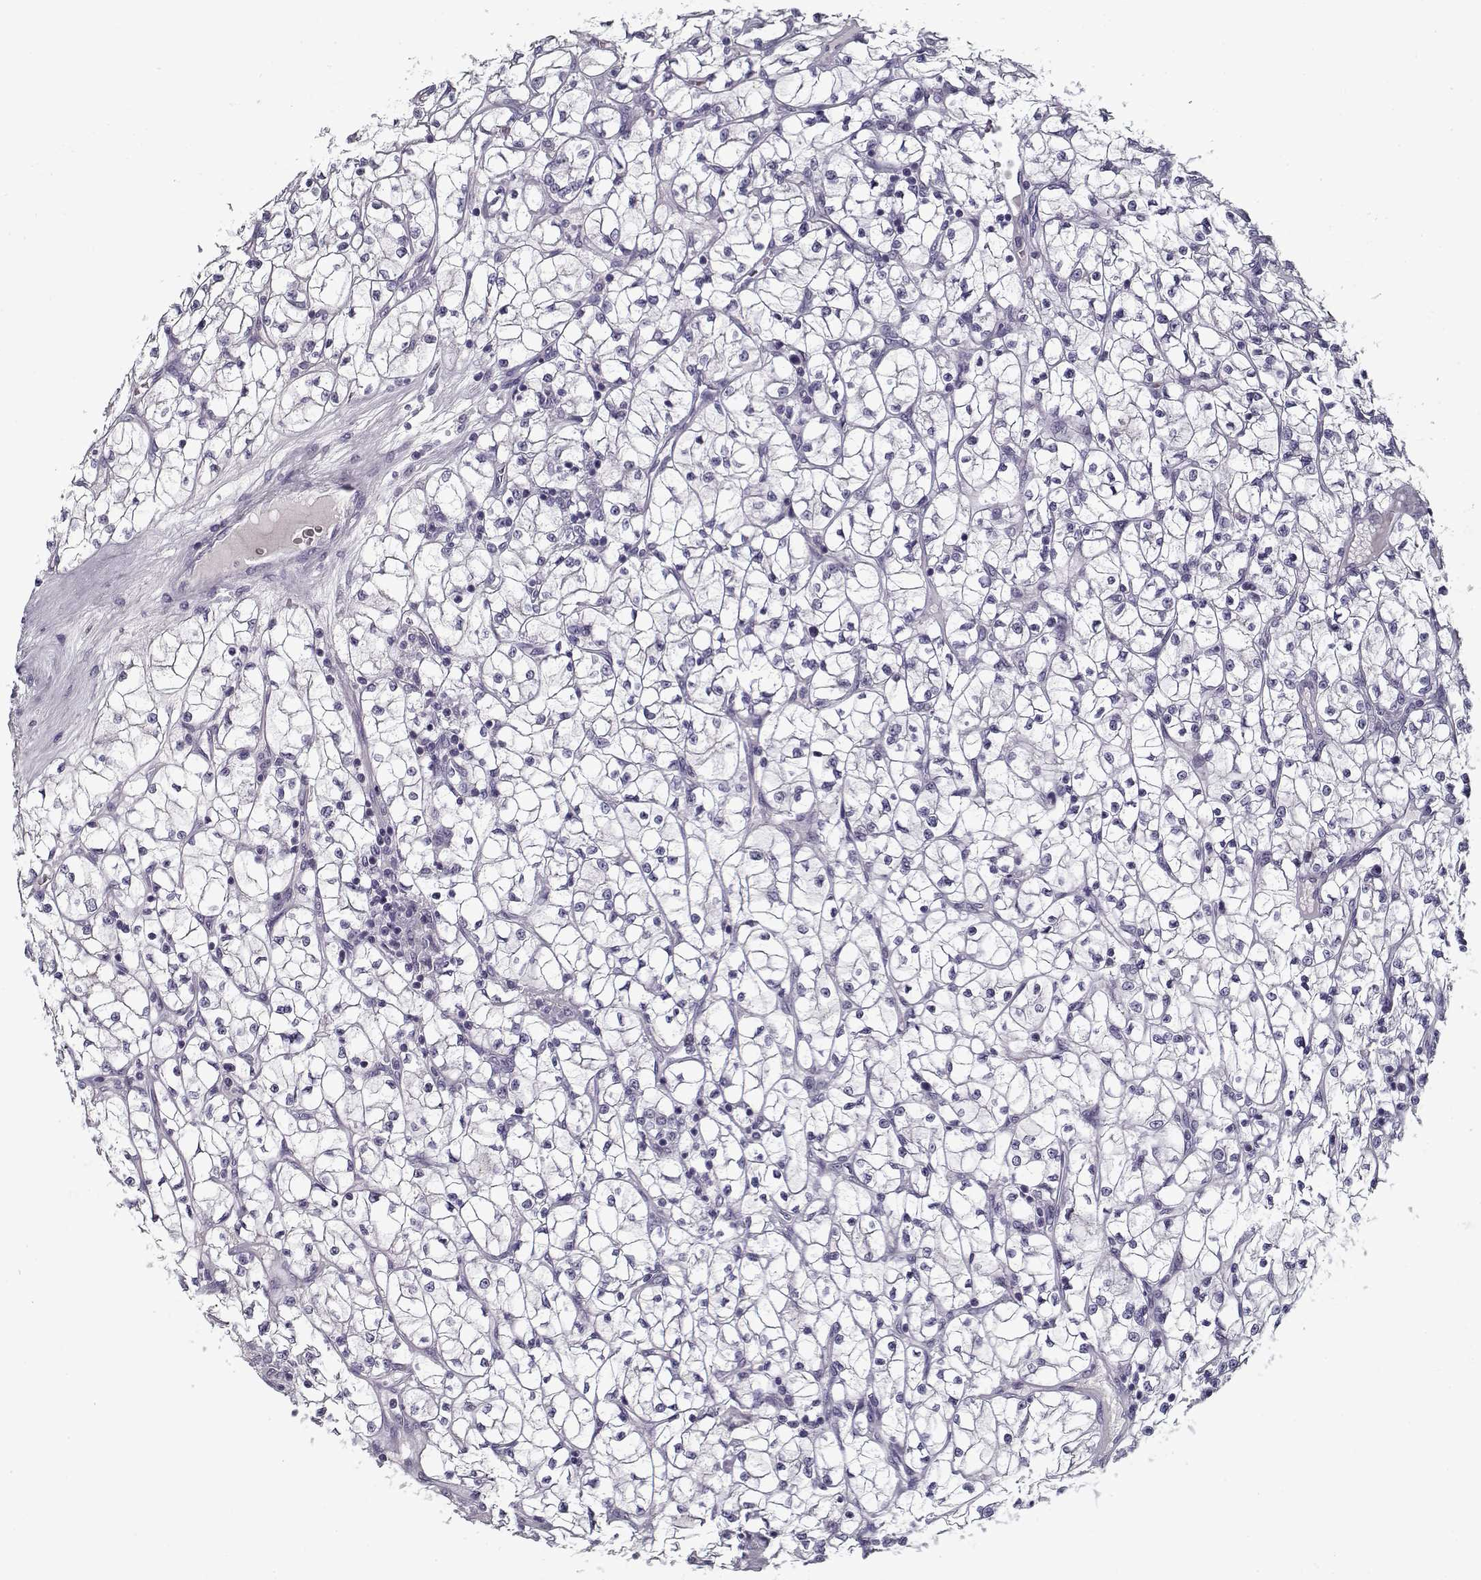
{"staining": {"intensity": "negative", "quantity": "none", "location": "none"}, "tissue": "renal cancer", "cell_type": "Tumor cells", "image_type": "cancer", "snomed": [{"axis": "morphology", "description": "Adenocarcinoma, NOS"}, {"axis": "topography", "description": "Kidney"}], "caption": "Protein analysis of adenocarcinoma (renal) reveals no significant expression in tumor cells.", "gene": "SPACA9", "patient": {"sex": "female", "age": 64}}